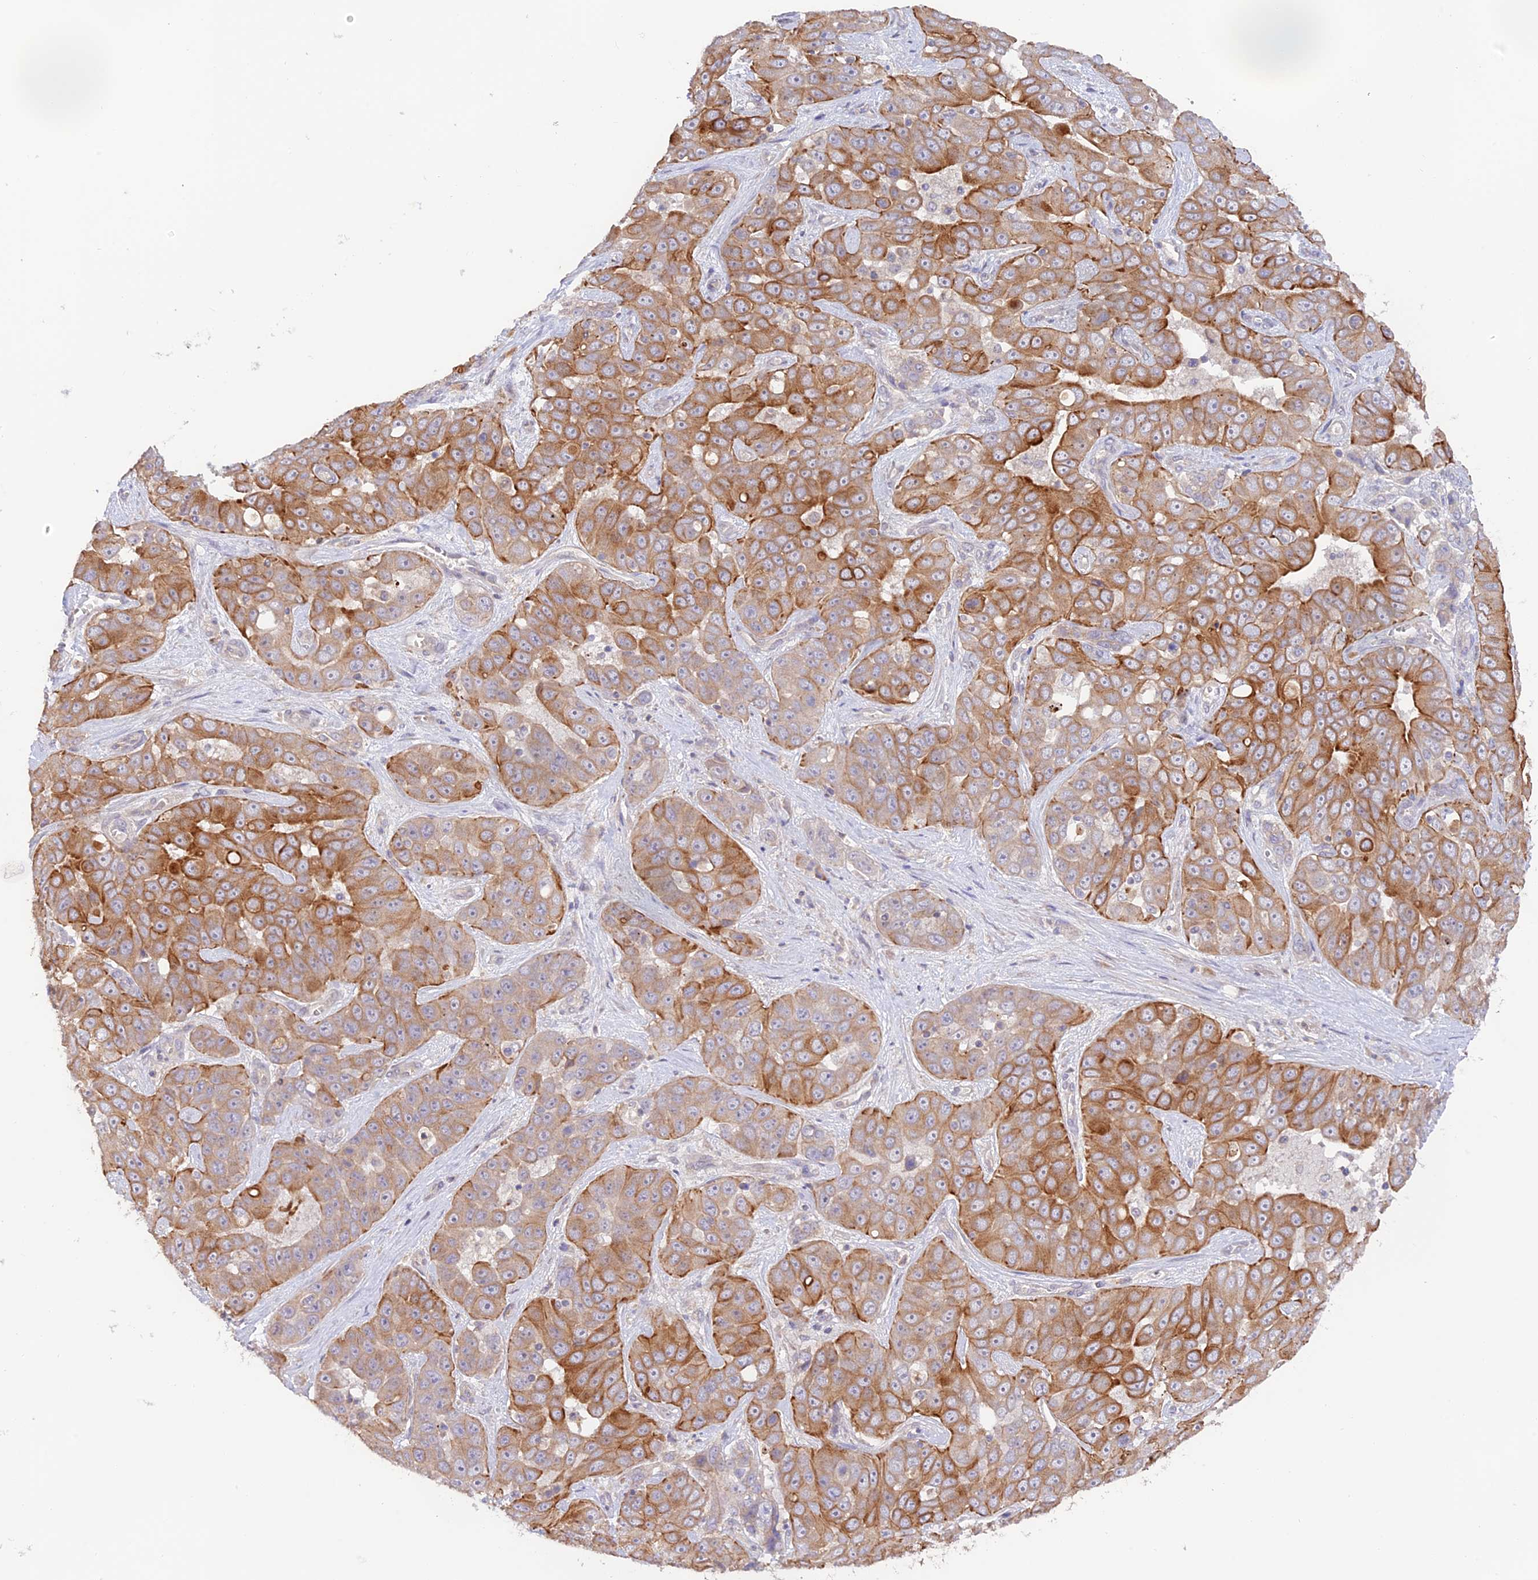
{"staining": {"intensity": "moderate", "quantity": ">75%", "location": "cytoplasmic/membranous"}, "tissue": "liver cancer", "cell_type": "Tumor cells", "image_type": "cancer", "snomed": [{"axis": "morphology", "description": "Cholangiocarcinoma"}, {"axis": "topography", "description": "Liver"}], "caption": "Liver cancer was stained to show a protein in brown. There is medium levels of moderate cytoplasmic/membranous expression in approximately >75% of tumor cells.", "gene": "CAMSAP3", "patient": {"sex": "female", "age": 52}}